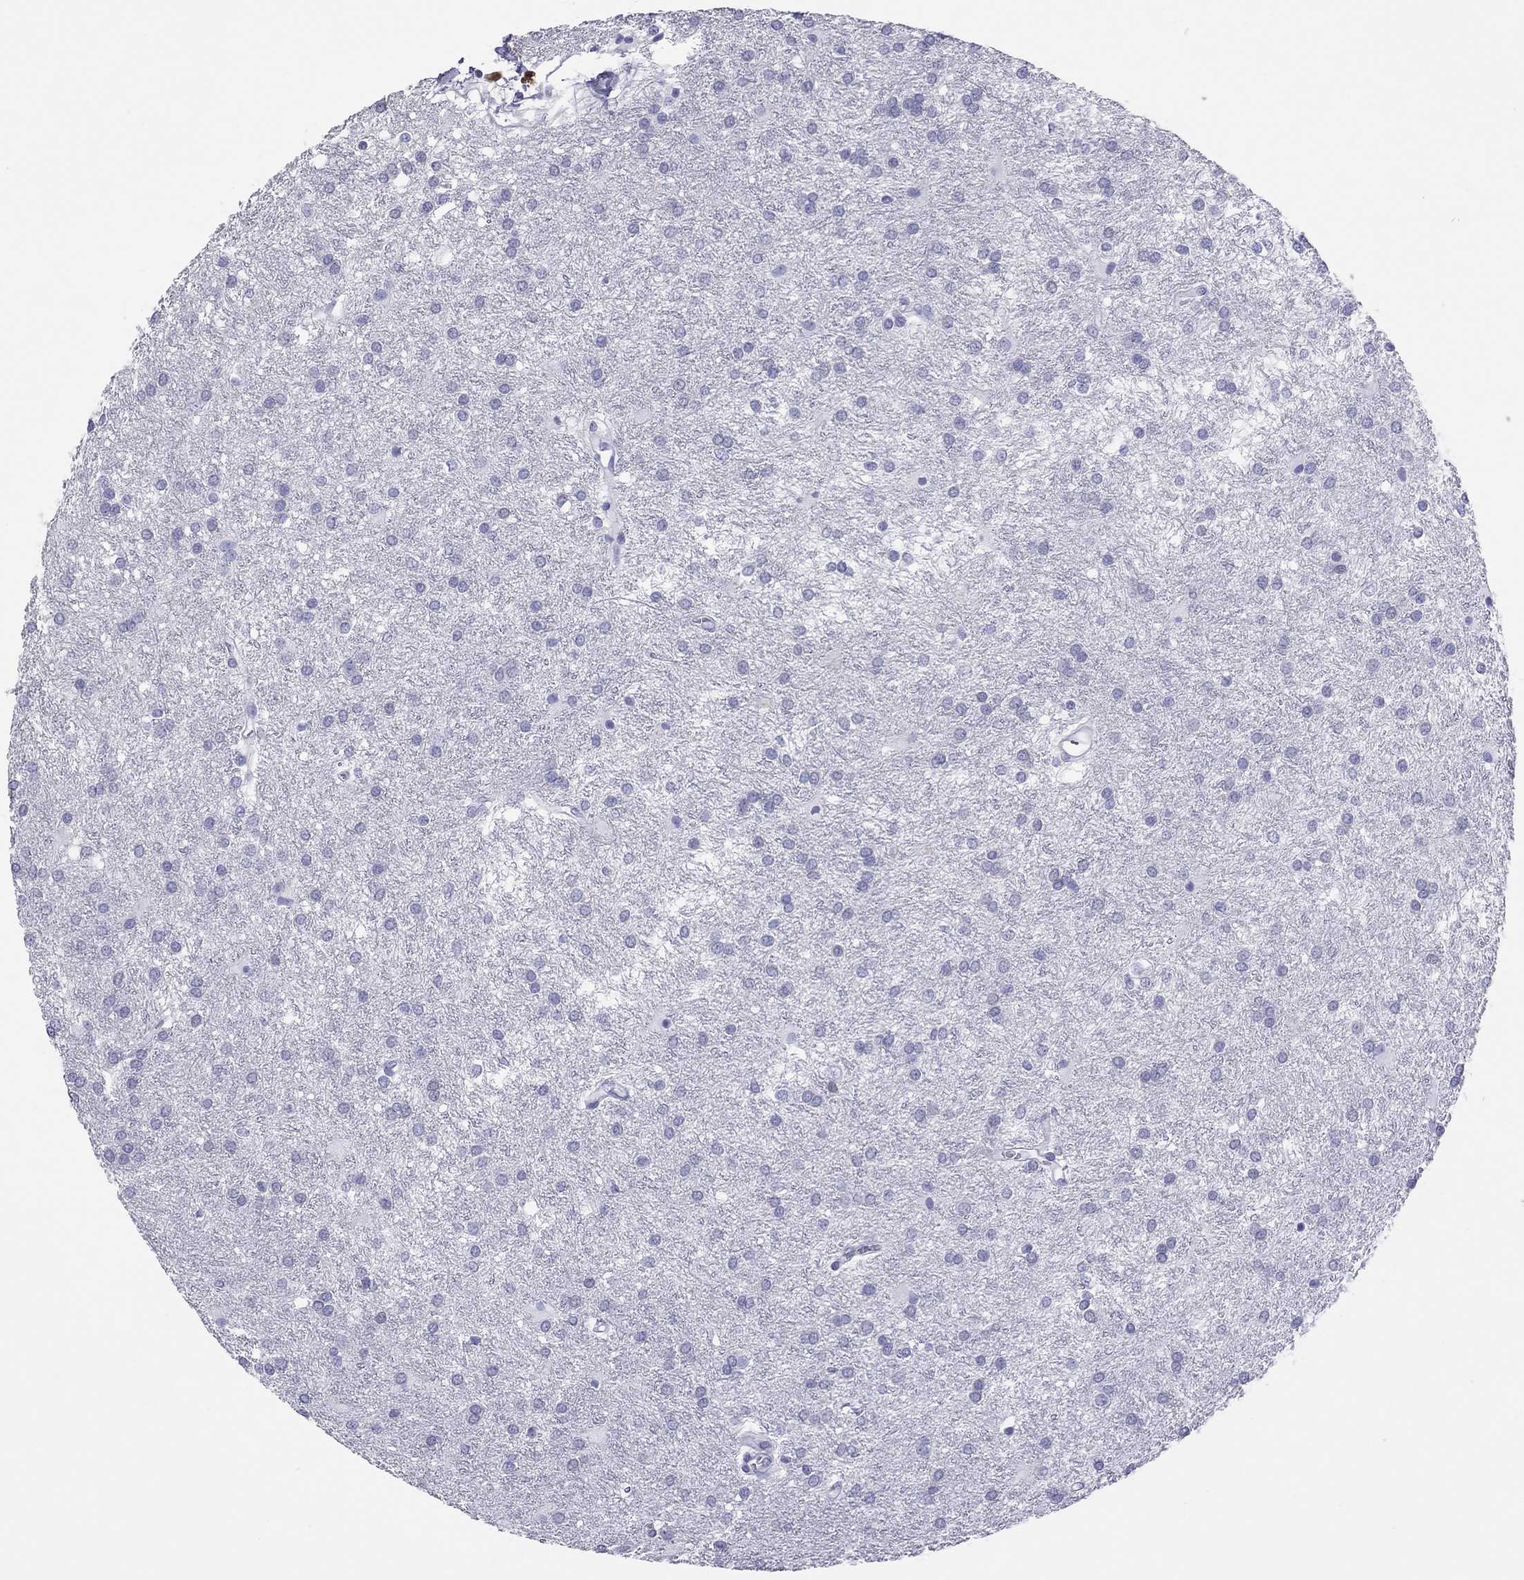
{"staining": {"intensity": "negative", "quantity": "none", "location": "none"}, "tissue": "glioma", "cell_type": "Tumor cells", "image_type": "cancer", "snomed": [{"axis": "morphology", "description": "Glioma, malignant, Low grade"}, {"axis": "topography", "description": "Brain"}], "caption": "The micrograph demonstrates no significant expression in tumor cells of glioma.", "gene": "STAG3", "patient": {"sex": "female", "age": 32}}